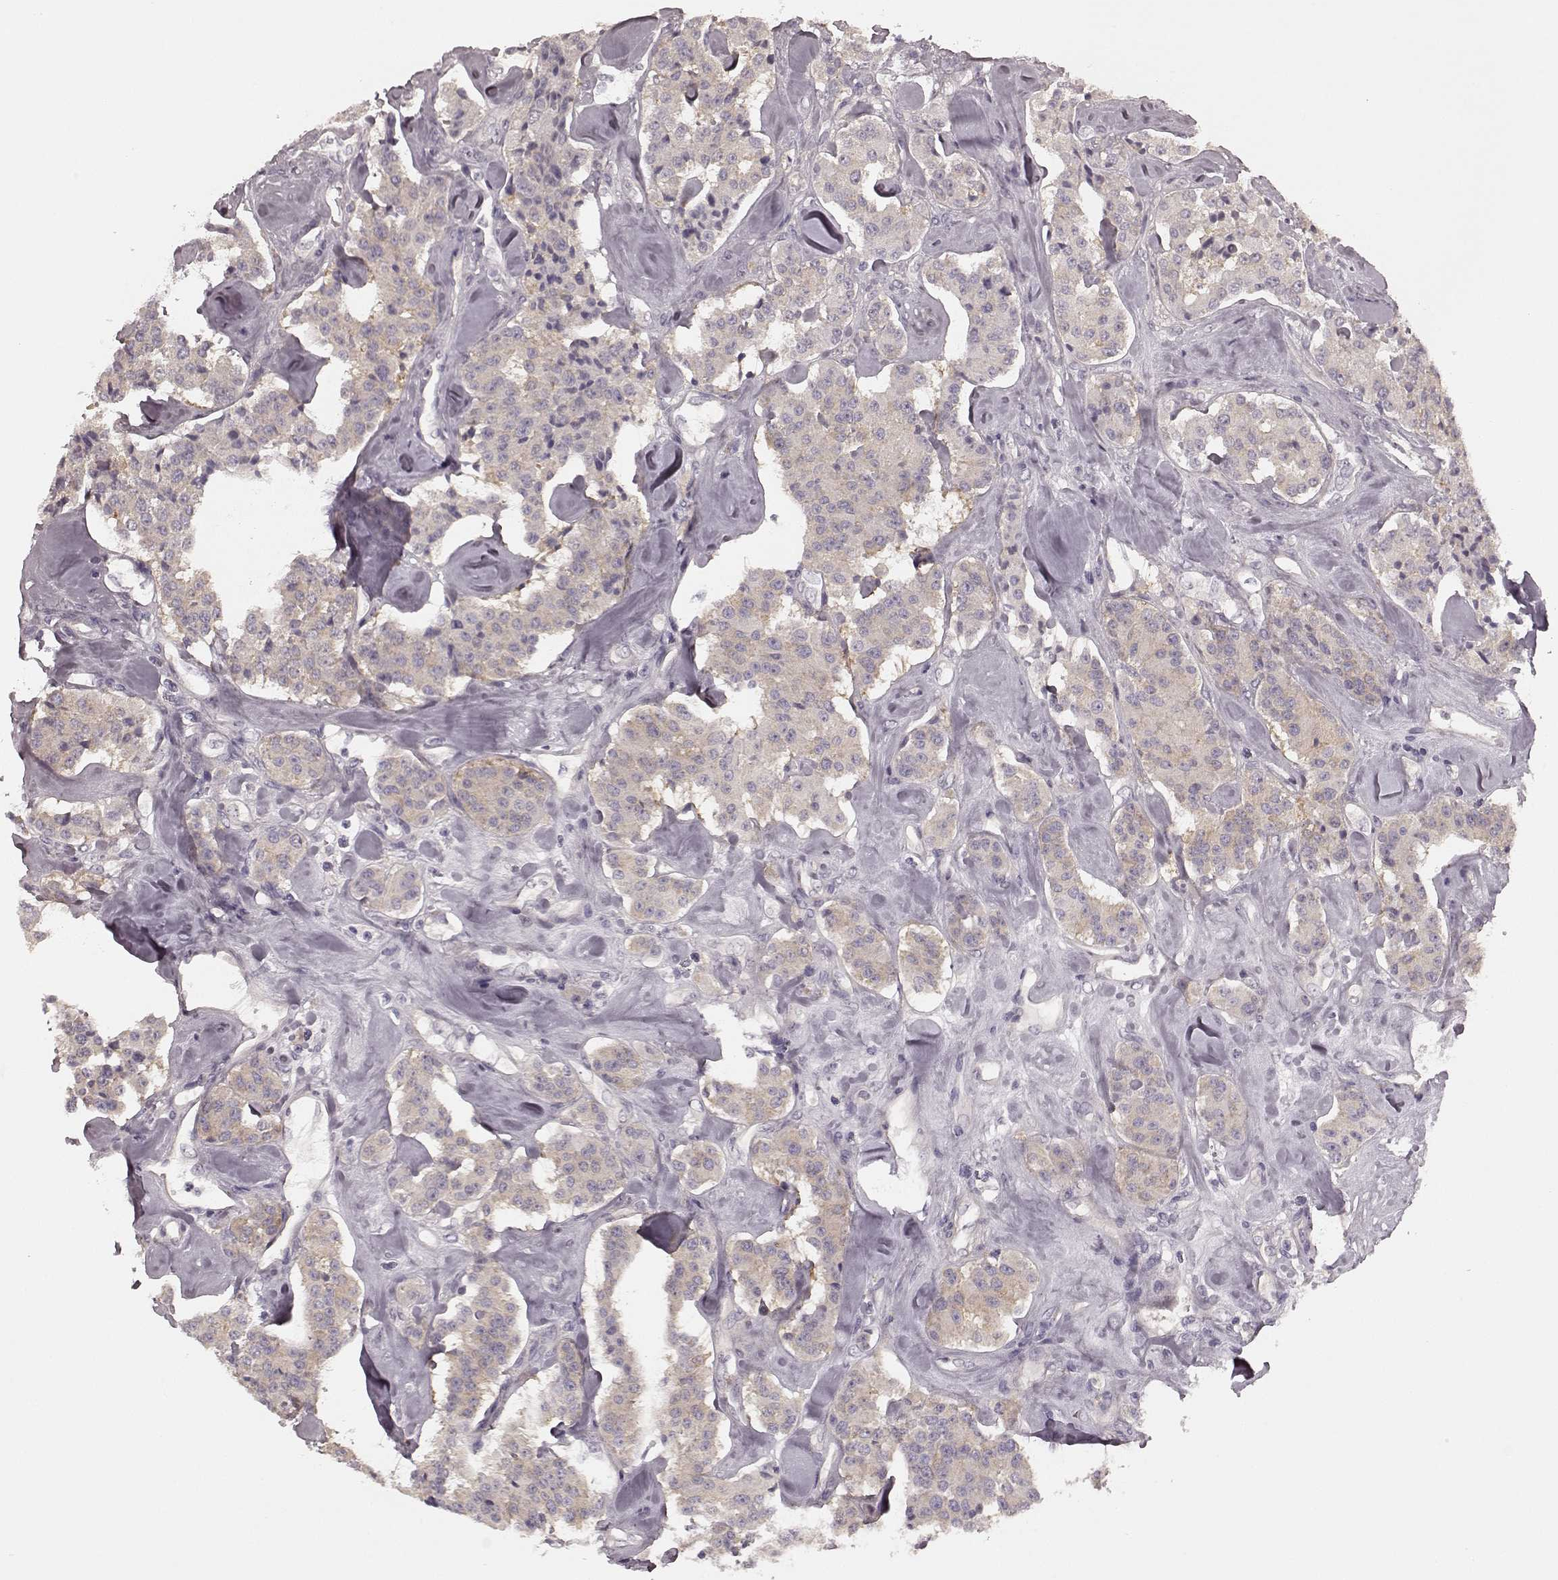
{"staining": {"intensity": "weak", "quantity": "<25%", "location": "cytoplasmic/membranous"}, "tissue": "carcinoid", "cell_type": "Tumor cells", "image_type": "cancer", "snomed": [{"axis": "morphology", "description": "Carcinoid, malignant, NOS"}, {"axis": "topography", "description": "Pancreas"}], "caption": "An IHC micrograph of malignant carcinoid is shown. There is no staining in tumor cells of malignant carcinoid.", "gene": "PRKCE", "patient": {"sex": "male", "age": 41}}